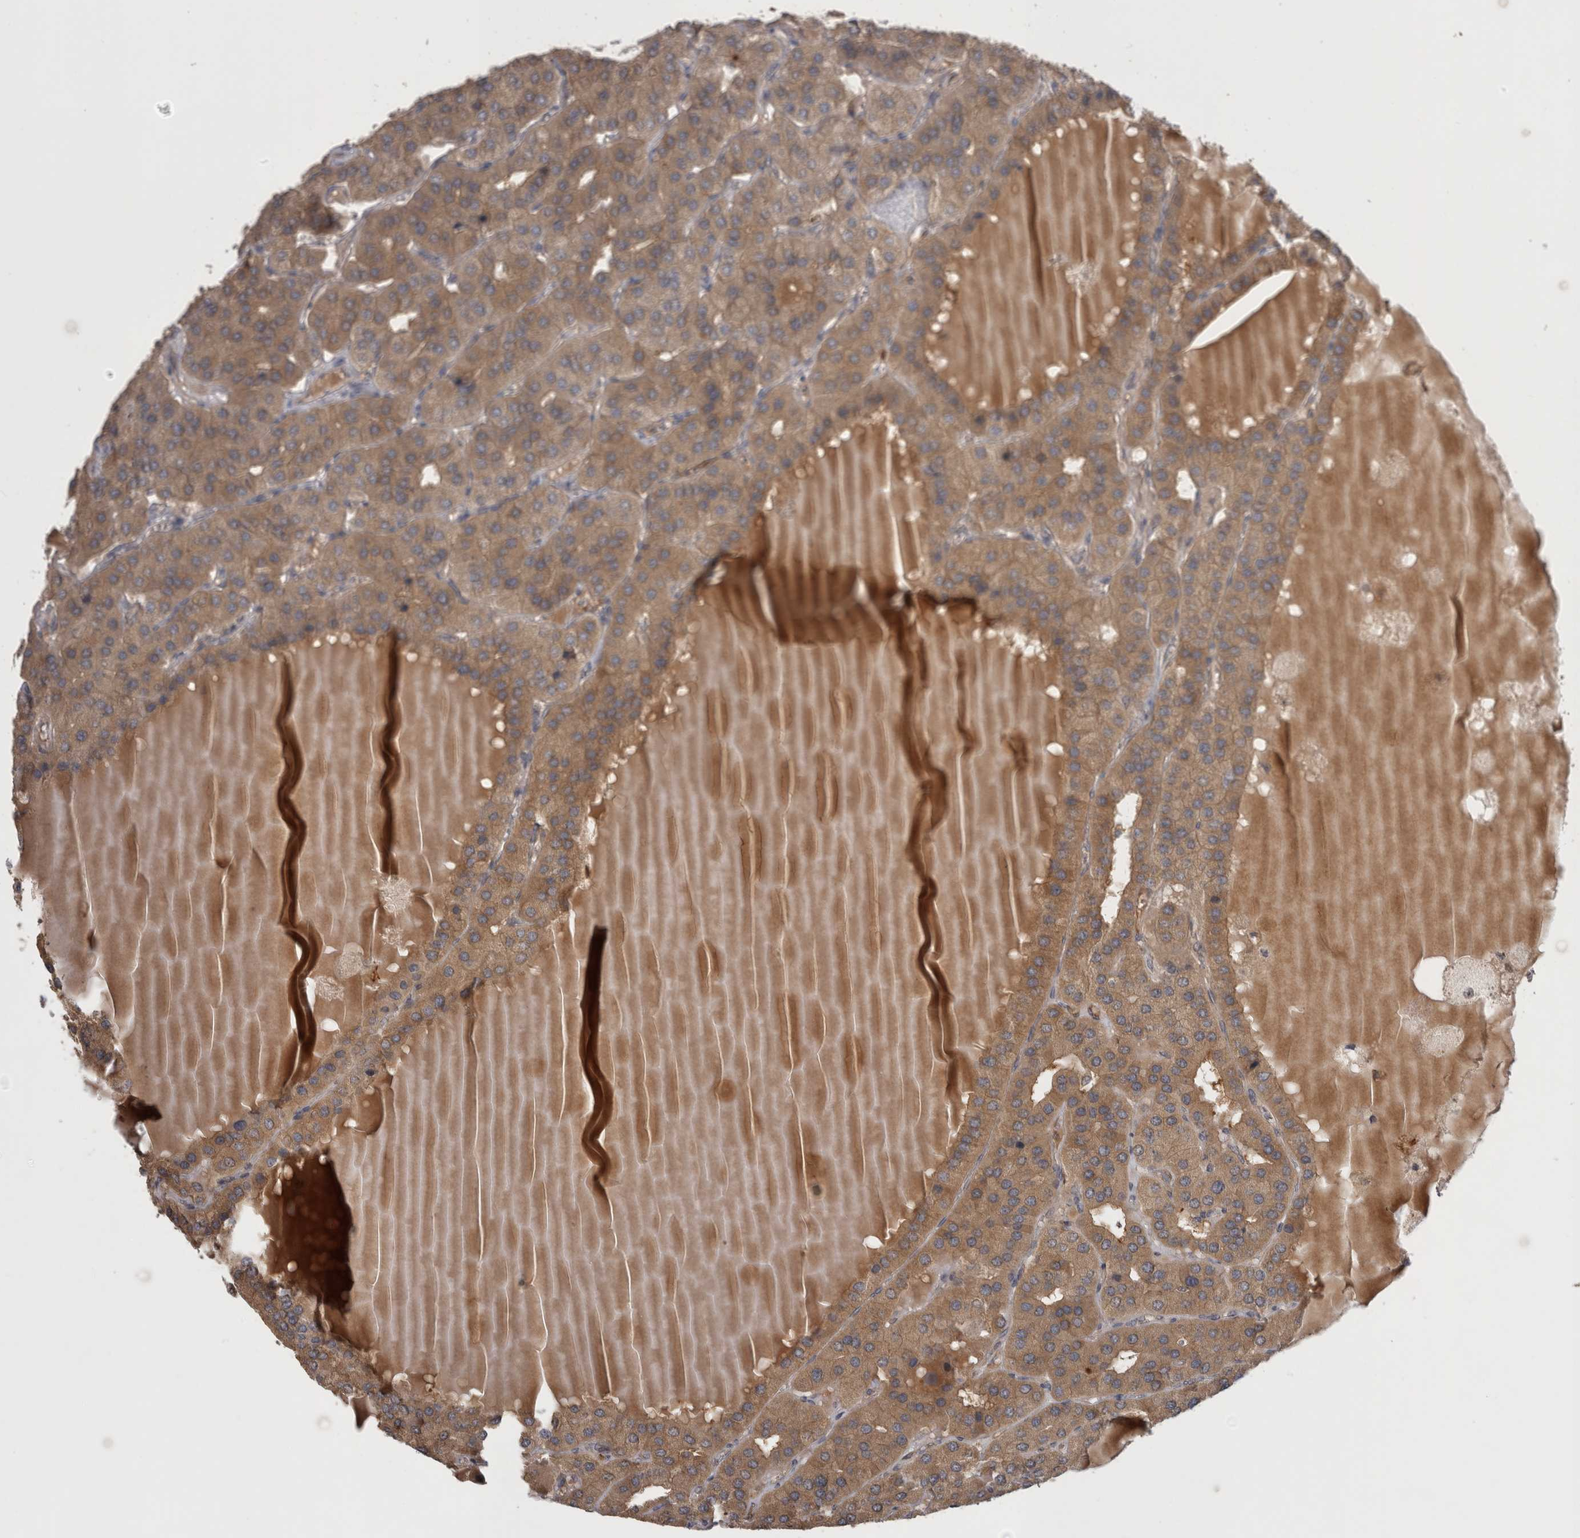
{"staining": {"intensity": "moderate", "quantity": ">75%", "location": "cytoplasmic/membranous"}, "tissue": "parathyroid gland", "cell_type": "Glandular cells", "image_type": "normal", "snomed": [{"axis": "morphology", "description": "Normal tissue, NOS"}, {"axis": "morphology", "description": "Adenoma, NOS"}, {"axis": "topography", "description": "Parathyroid gland"}], "caption": "Benign parathyroid gland reveals moderate cytoplasmic/membranous expression in approximately >75% of glandular cells.", "gene": "TRMT61B", "patient": {"sex": "female", "age": 86}}